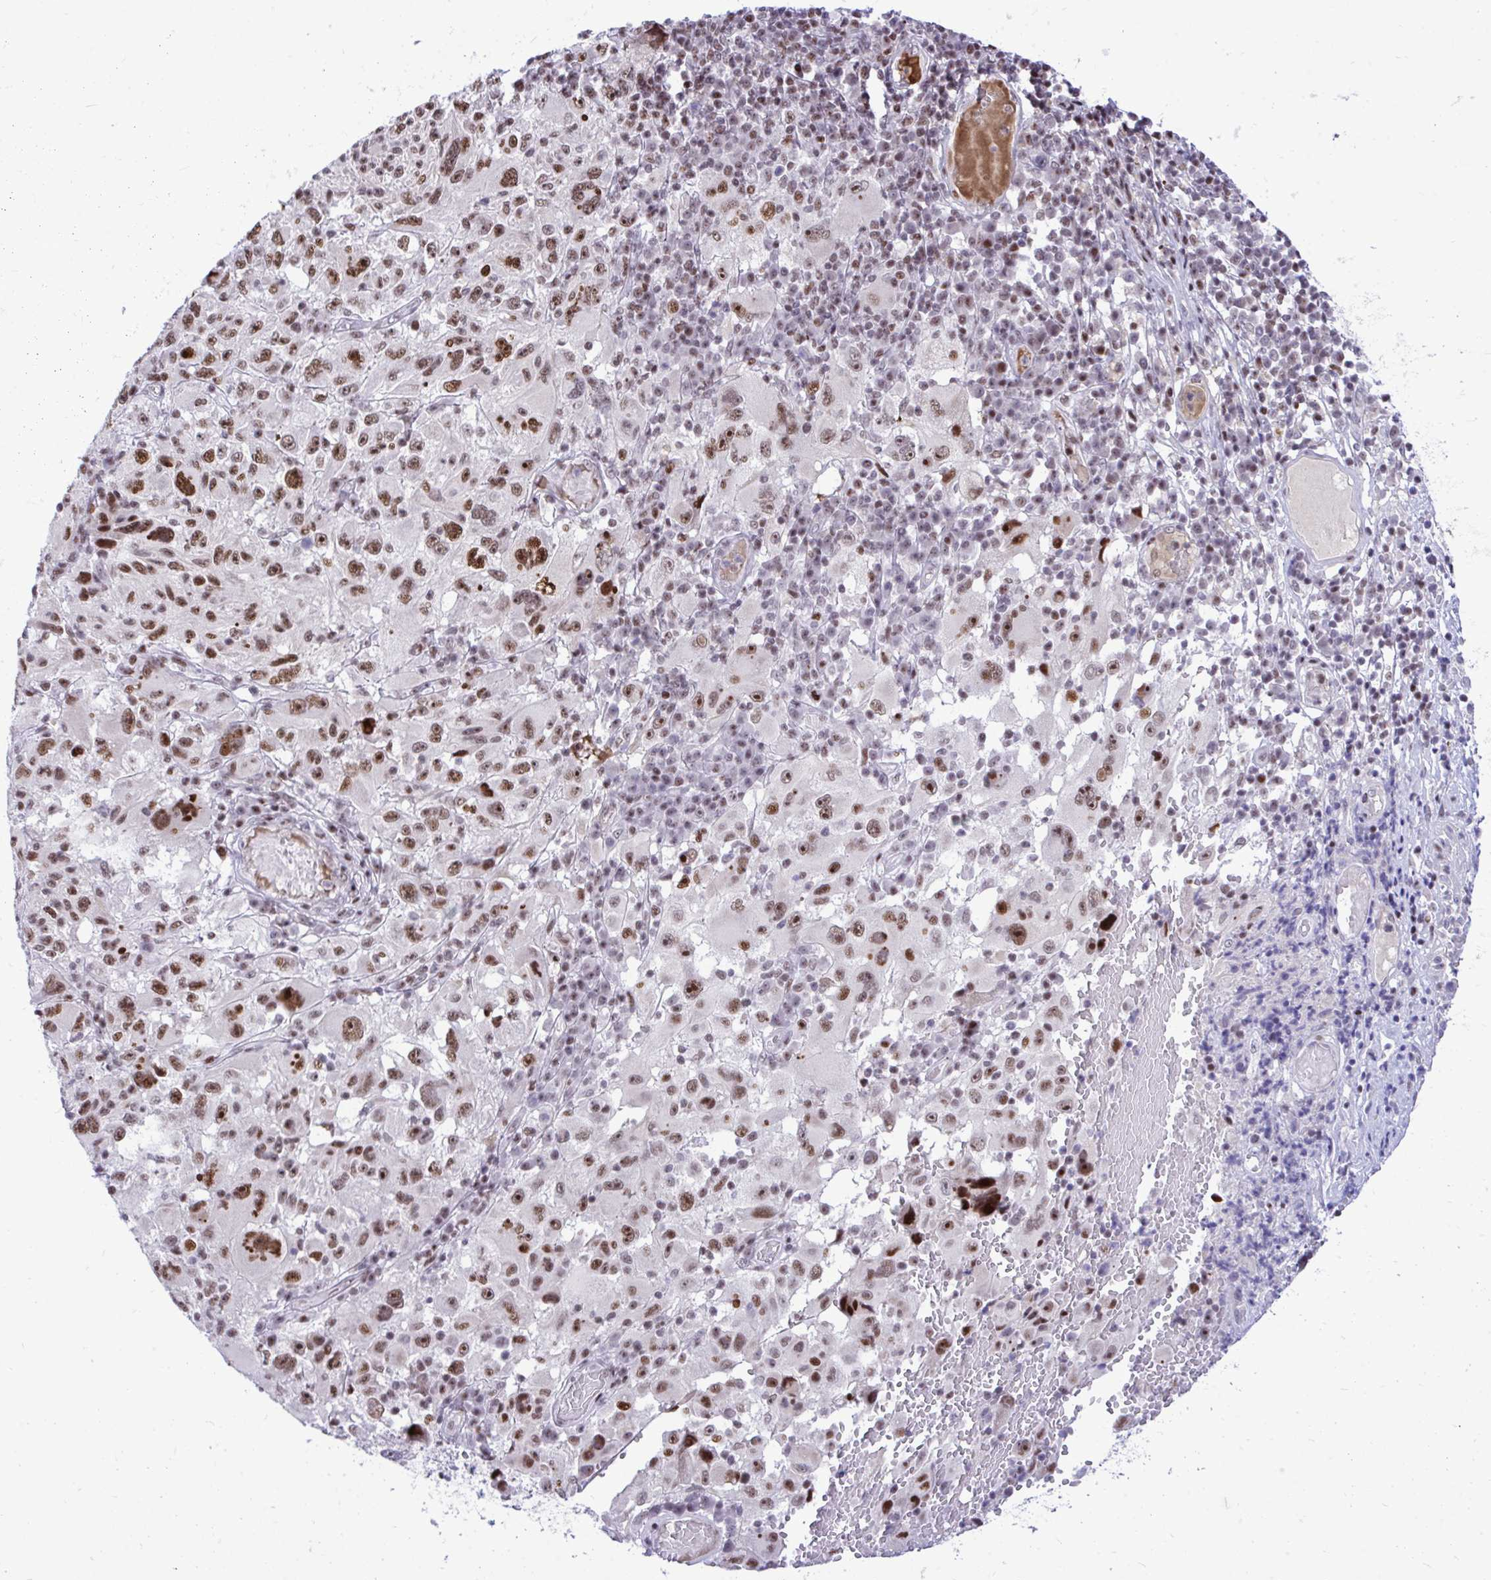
{"staining": {"intensity": "moderate", "quantity": ">75%", "location": "nuclear"}, "tissue": "melanoma", "cell_type": "Tumor cells", "image_type": "cancer", "snomed": [{"axis": "morphology", "description": "Malignant melanoma, NOS"}, {"axis": "topography", "description": "Skin"}], "caption": "Melanoma stained with a brown dye shows moderate nuclear positive positivity in about >75% of tumor cells.", "gene": "C14orf39", "patient": {"sex": "female", "age": 71}}